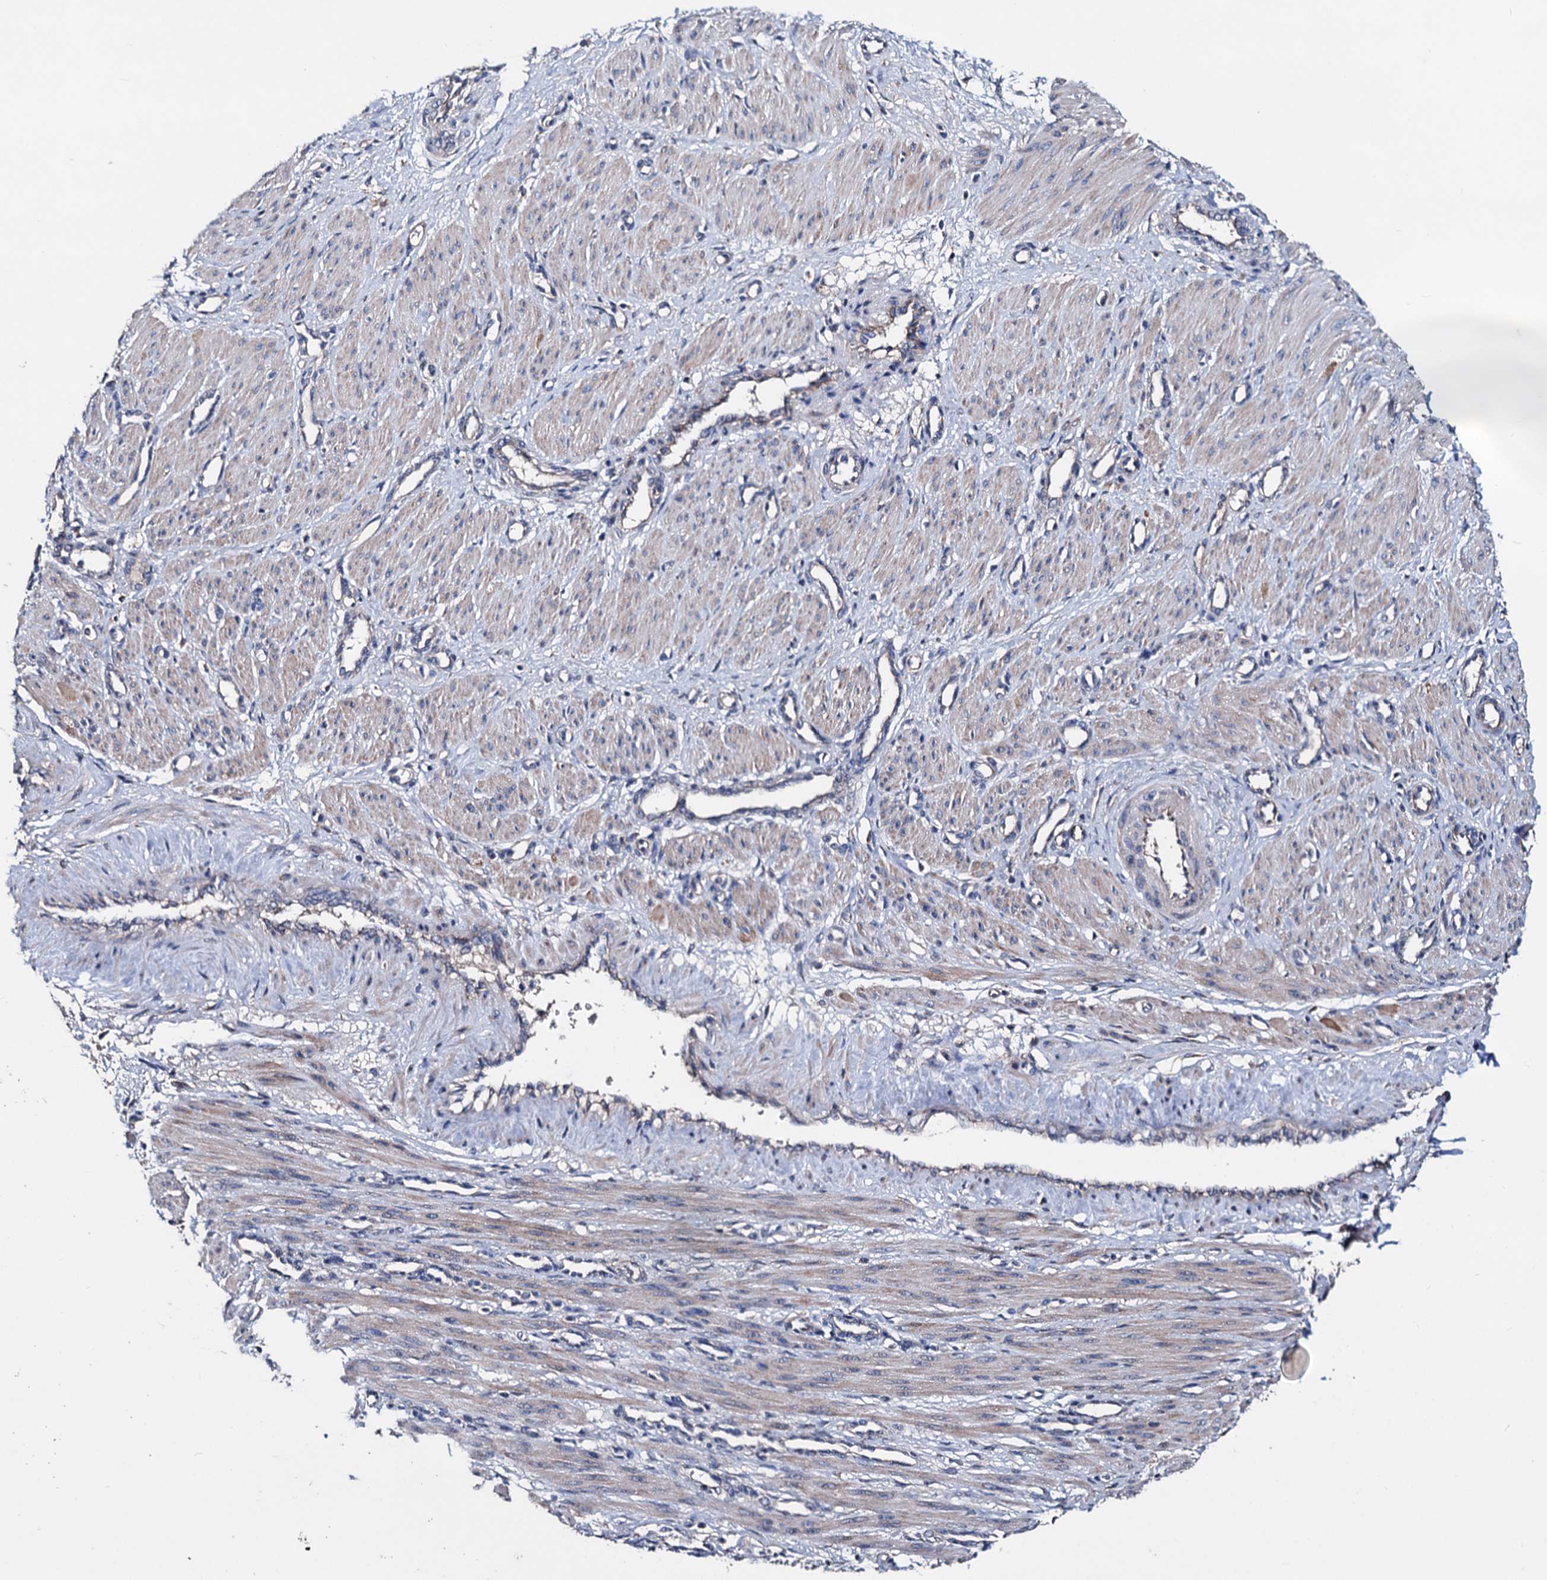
{"staining": {"intensity": "weak", "quantity": "25%-75%", "location": "cytoplasmic/membranous"}, "tissue": "smooth muscle", "cell_type": "Smooth muscle cells", "image_type": "normal", "snomed": [{"axis": "morphology", "description": "Normal tissue, NOS"}, {"axis": "topography", "description": "Endometrium"}], "caption": "A histopathology image of smooth muscle stained for a protein displays weak cytoplasmic/membranous brown staining in smooth muscle cells. Nuclei are stained in blue.", "gene": "AKAP11", "patient": {"sex": "female", "age": 33}}